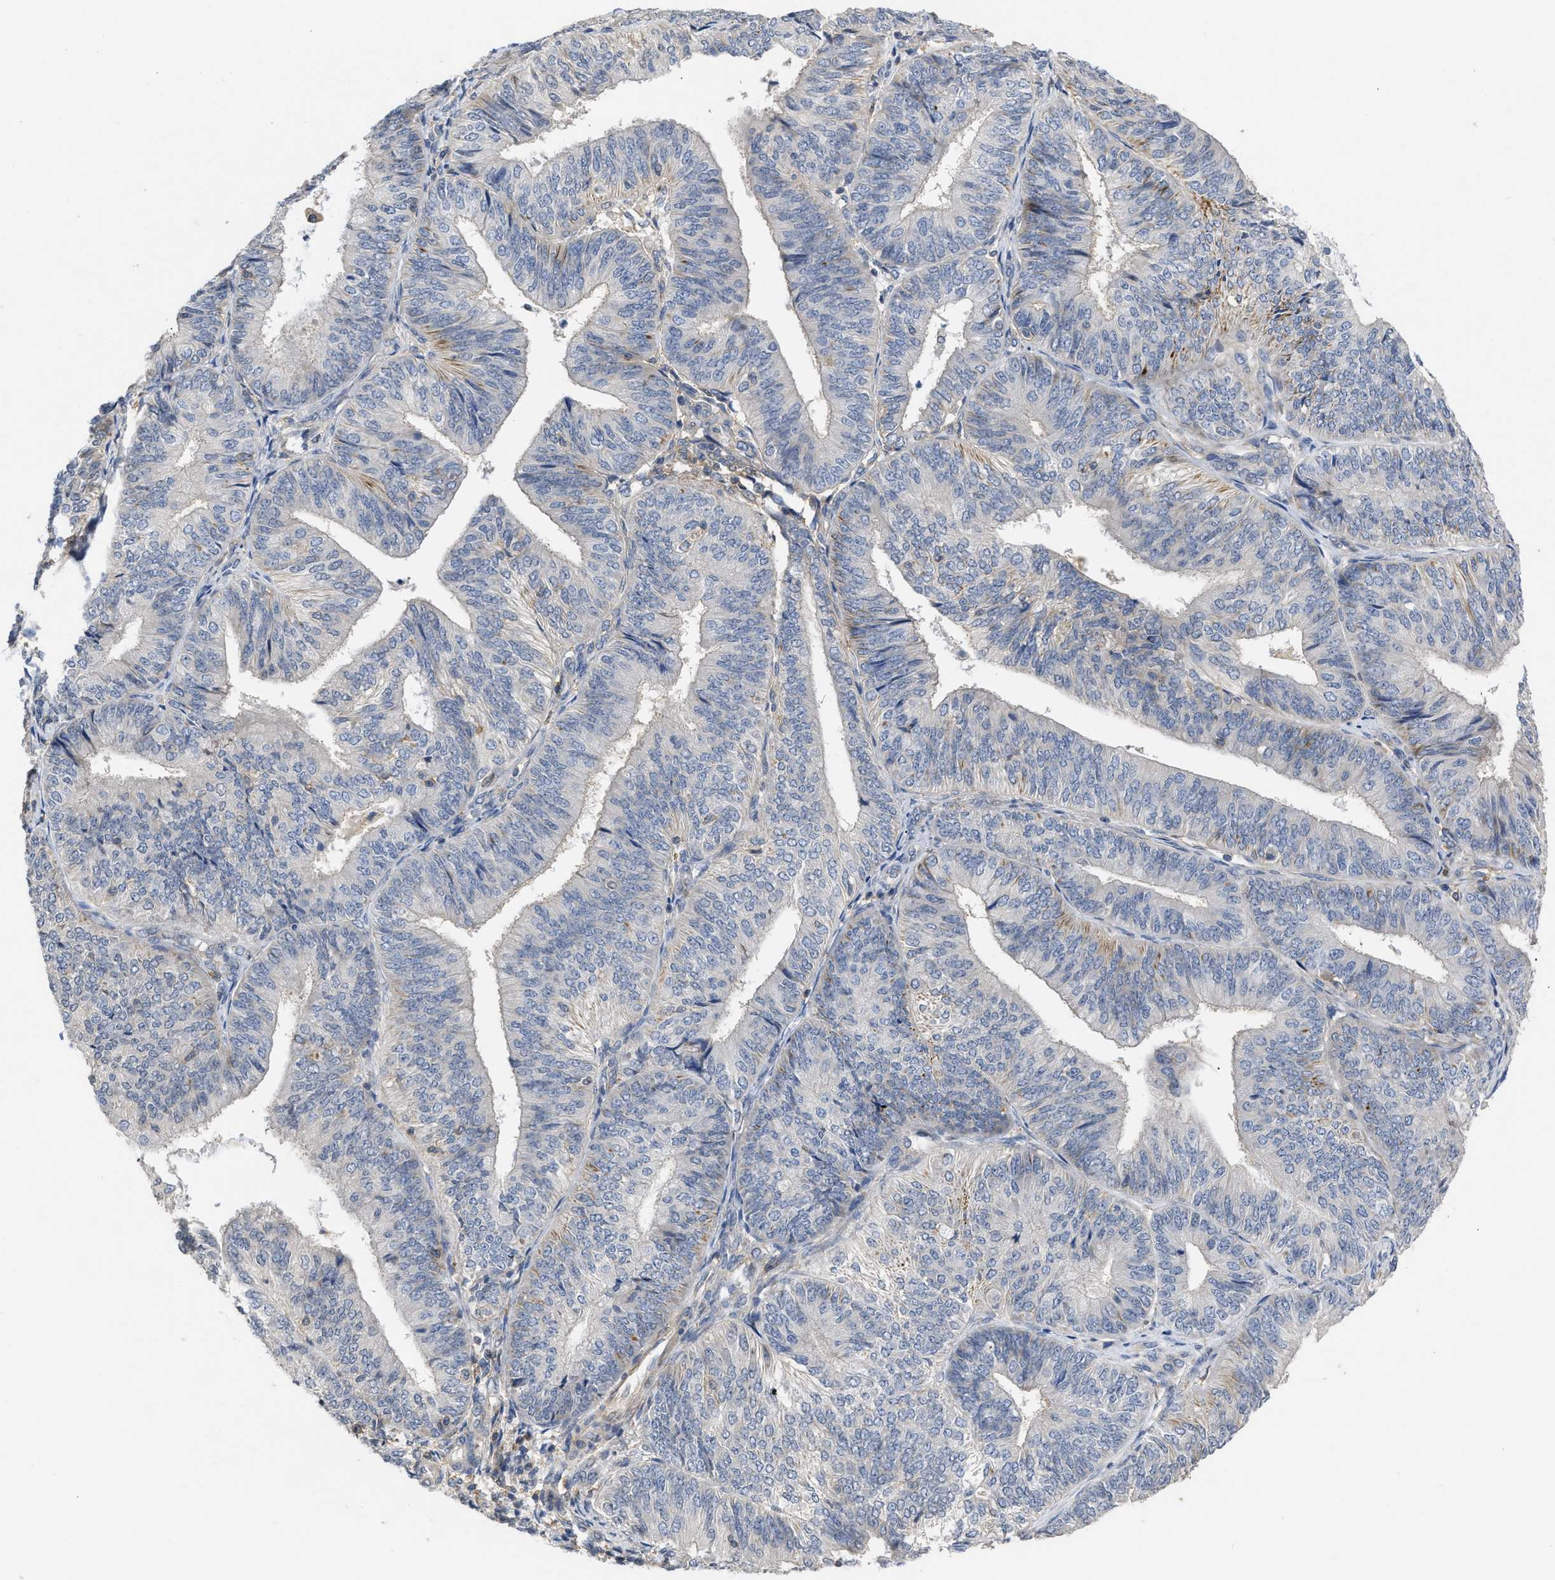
{"staining": {"intensity": "negative", "quantity": "none", "location": "none"}, "tissue": "endometrial cancer", "cell_type": "Tumor cells", "image_type": "cancer", "snomed": [{"axis": "morphology", "description": "Adenocarcinoma, NOS"}, {"axis": "topography", "description": "Endometrium"}], "caption": "Immunohistochemistry photomicrograph of adenocarcinoma (endometrial) stained for a protein (brown), which exhibits no expression in tumor cells.", "gene": "TMEM131", "patient": {"sex": "female", "age": 58}}